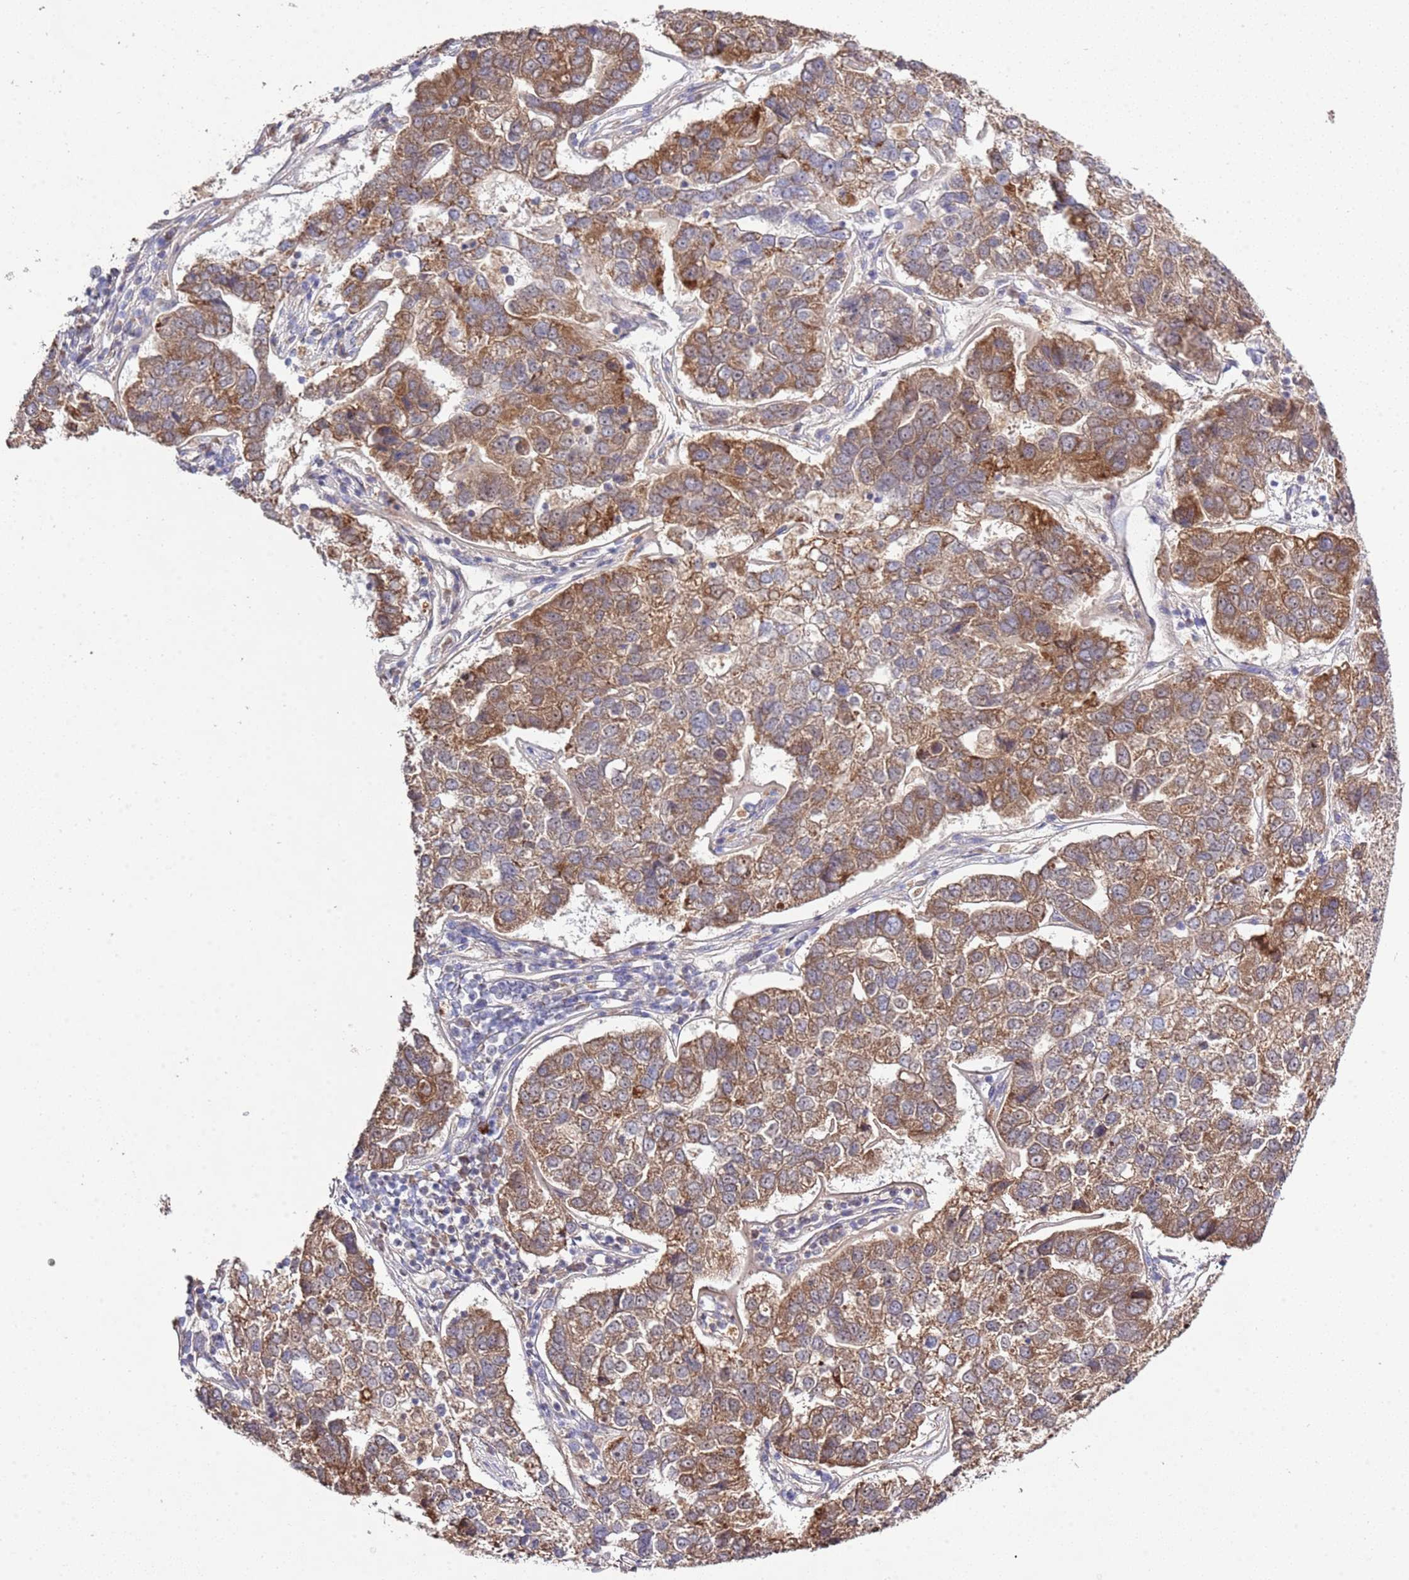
{"staining": {"intensity": "moderate", "quantity": ">75%", "location": "cytoplasmic/membranous"}, "tissue": "pancreatic cancer", "cell_type": "Tumor cells", "image_type": "cancer", "snomed": [{"axis": "morphology", "description": "Adenocarcinoma, NOS"}, {"axis": "topography", "description": "Pancreas"}], "caption": "Immunohistochemical staining of human pancreatic cancer shows moderate cytoplasmic/membranous protein staining in approximately >75% of tumor cells.", "gene": "IVD", "patient": {"sex": "female", "age": 61}}